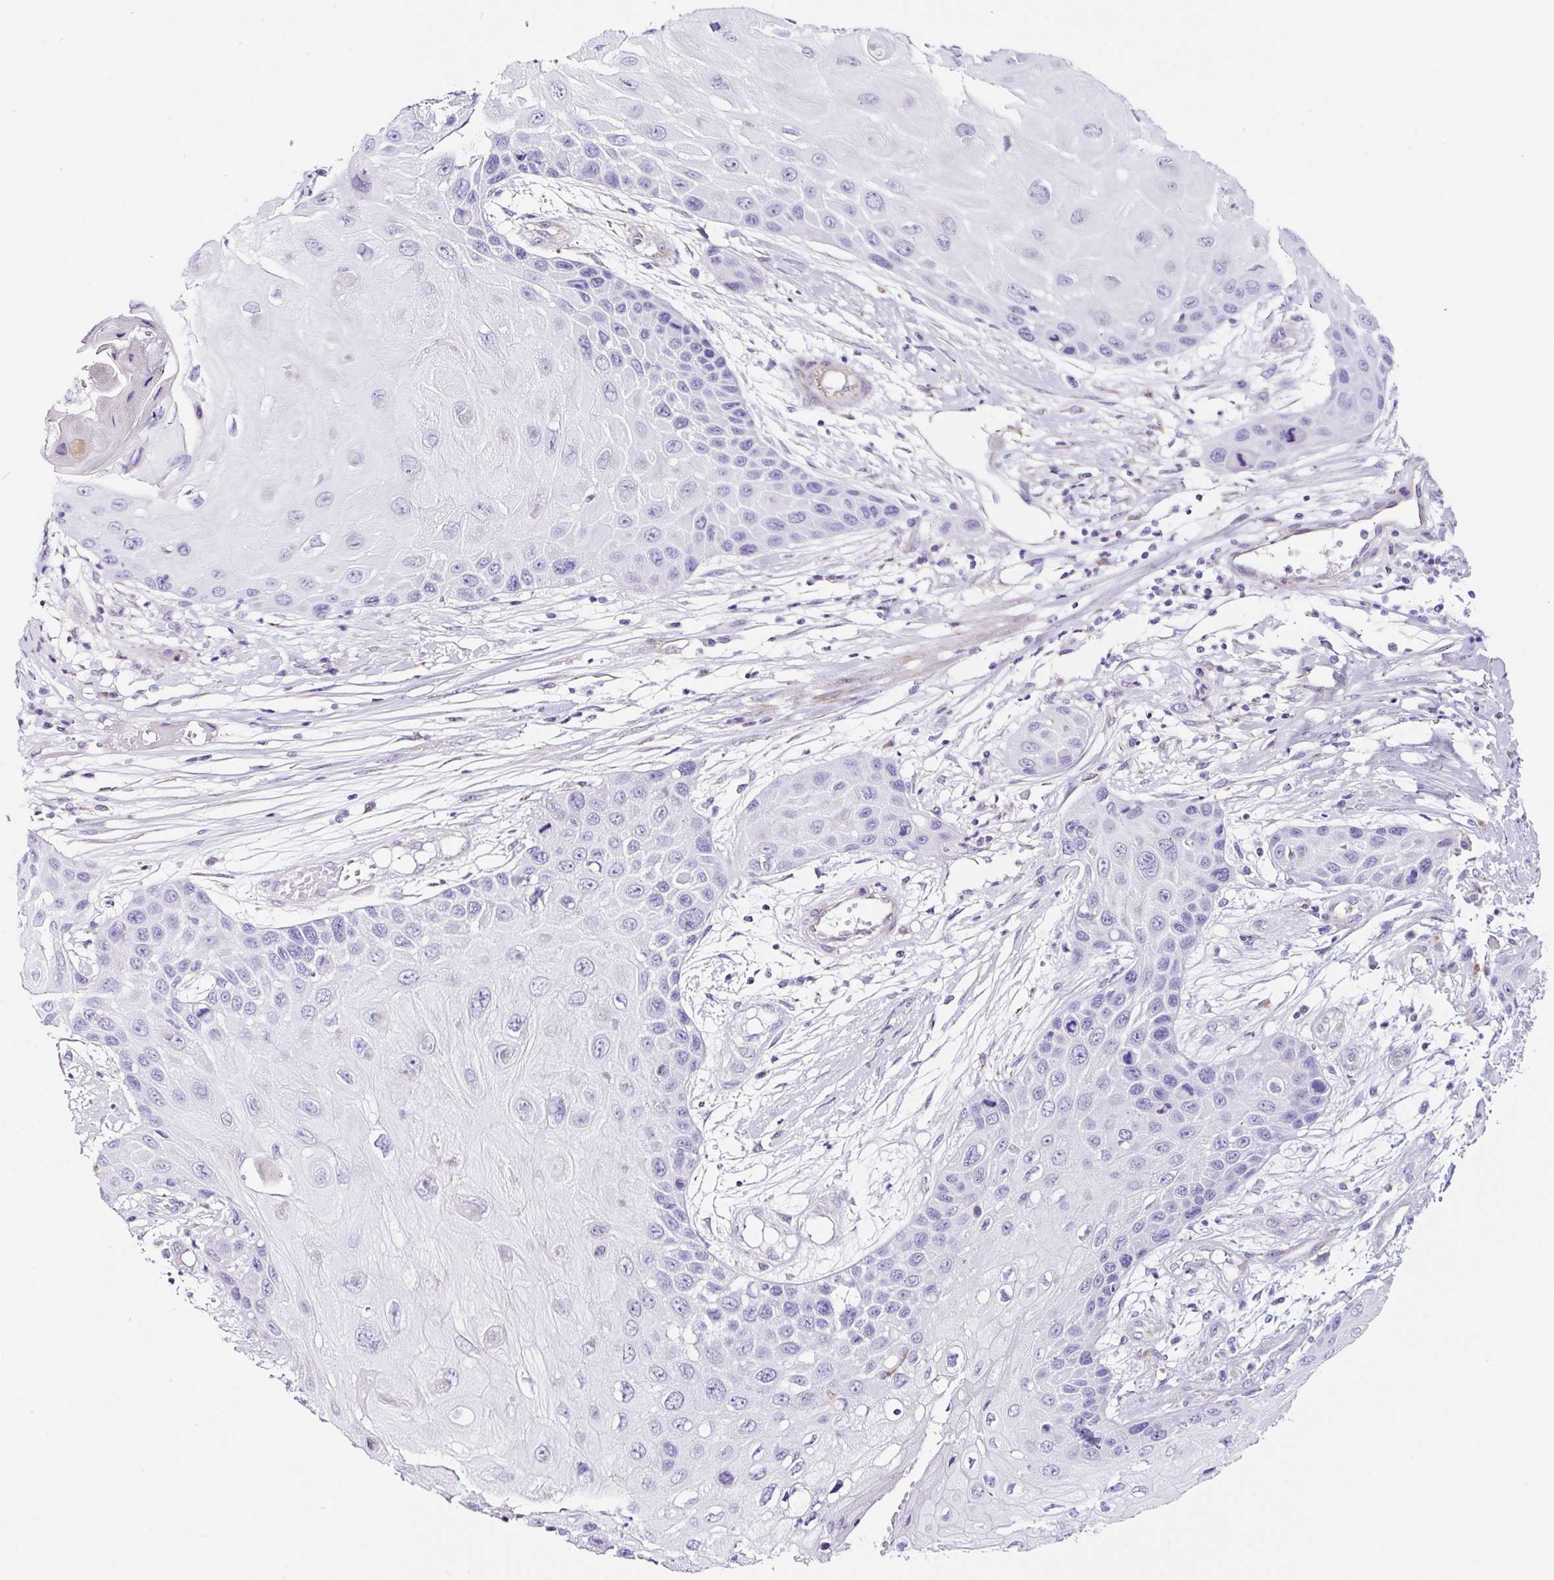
{"staining": {"intensity": "negative", "quantity": "none", "location": "none"}, "tissue": "skin cancer", "cell_type": "Tumor cells", "image_type": "cancer", "snomed": [{"axis": "morphology", "description": "Squamous cell carcinoma, NOS"}, {"axis": "topography", "description": "Skin"}, {"axis": "topography", "description": "Vulva"}], "caption": "Human skin cancer (squamous cell carcinoma) stained for a protein using immunohistochemistry (IHC) displays no expression in tumor cells.", "gene": "DKK4", "patient": {"sex": "female", "age": 44}}